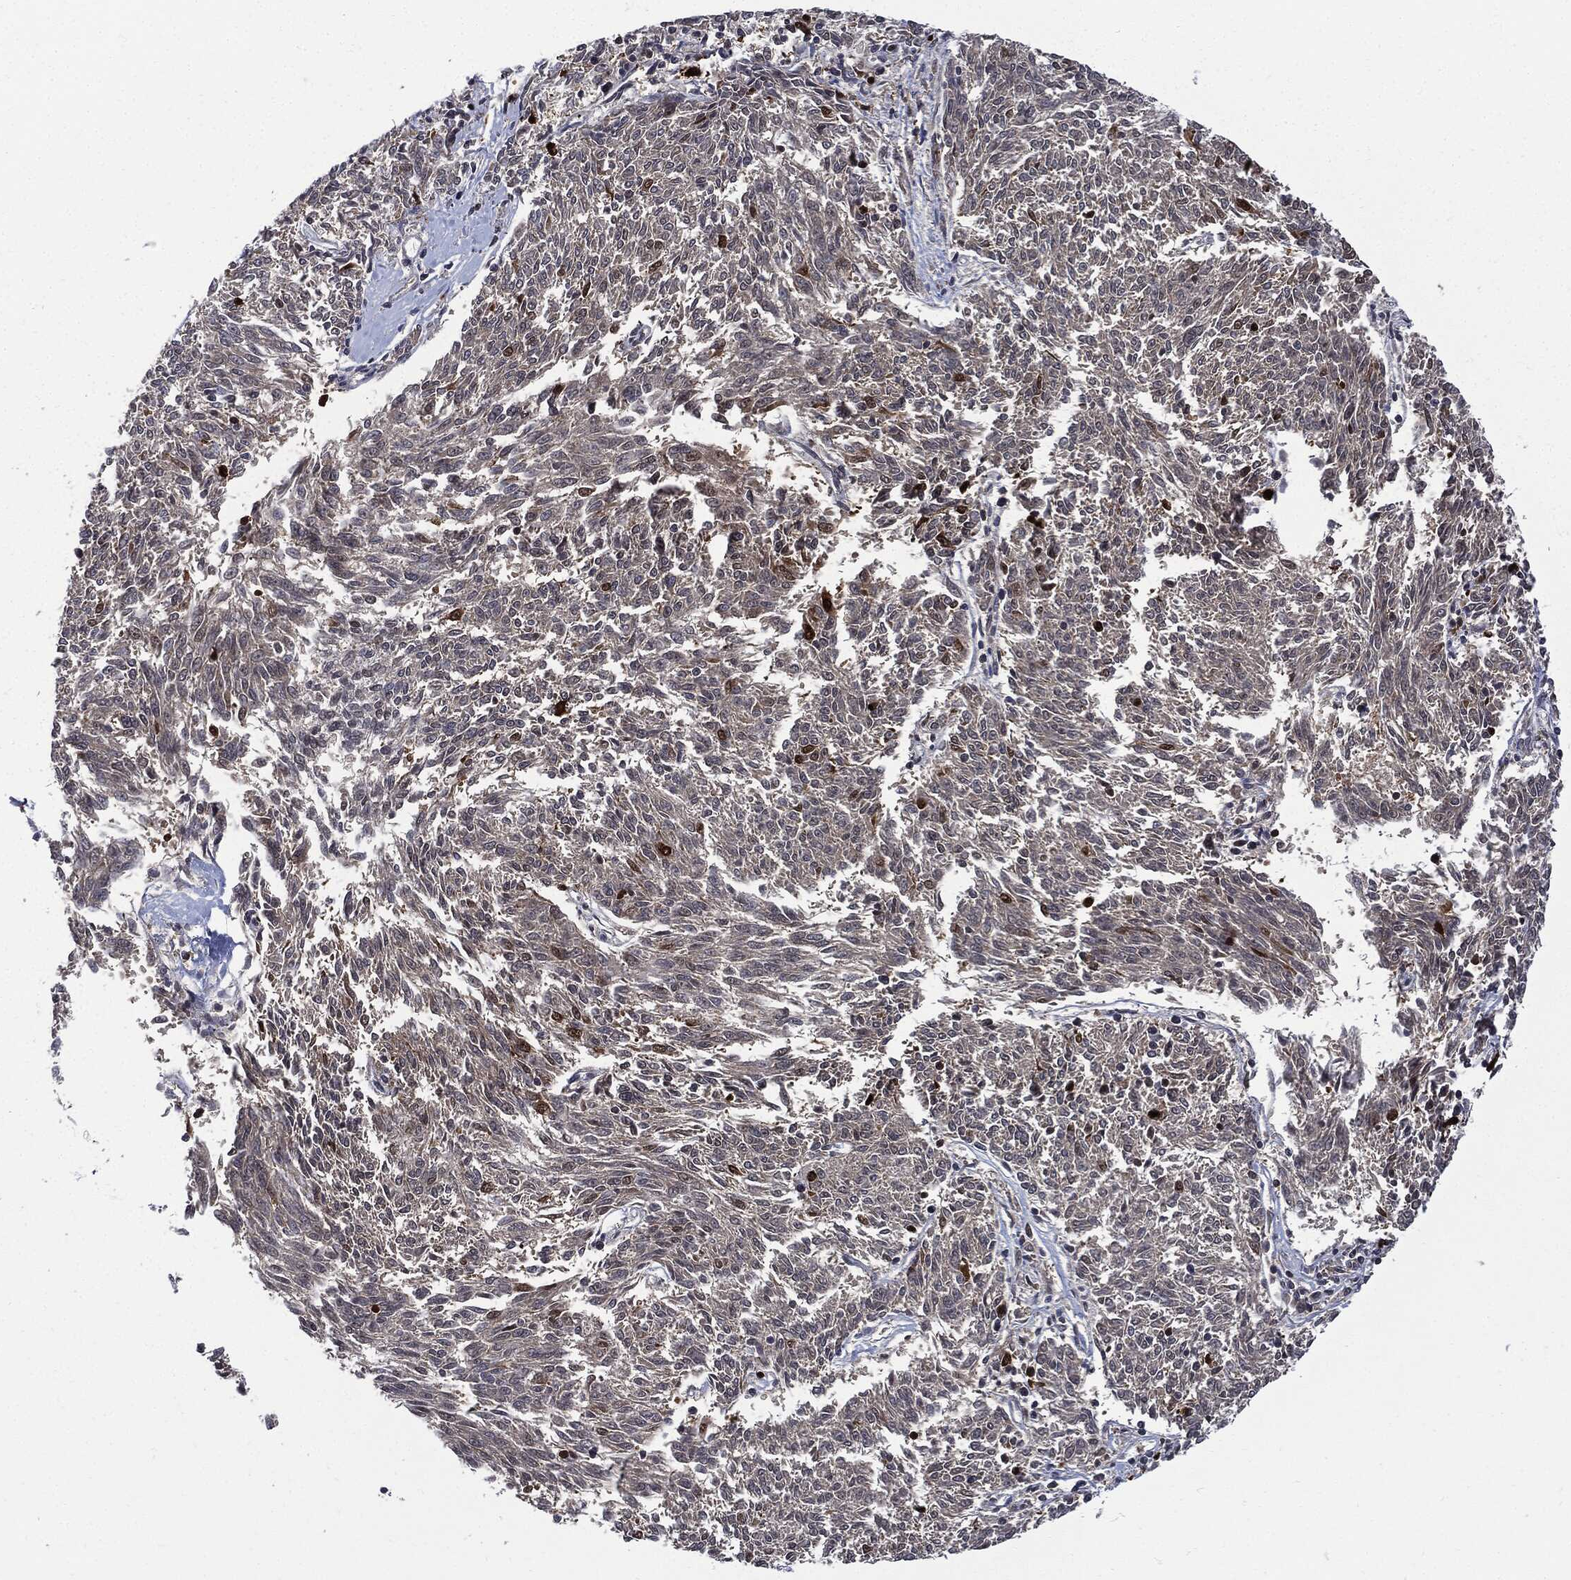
{"staining": {"intensity": "negative", "quantity": "none", "location": "none"}, "tissue": "melanoma", "cell_type": "Tumor cells", "image_type": "cancer", "snomed": [{"axis": "morphology", "description": "Malignant melanoma, NOS"}, {"axis": "topography", "description": "Skin"}], "caption": "High power microscopy micrograph of an immunohistochemistry (IHC) histopathology image of melanoma, revealing no significant expression in tumor cells. (Stains: DAB IHC with hematoxylin counter stain, Microscopy: brightfield microscopy at high magnification).", "gene": "PCNA", "patient": {"sex": "female", "age": 72}}